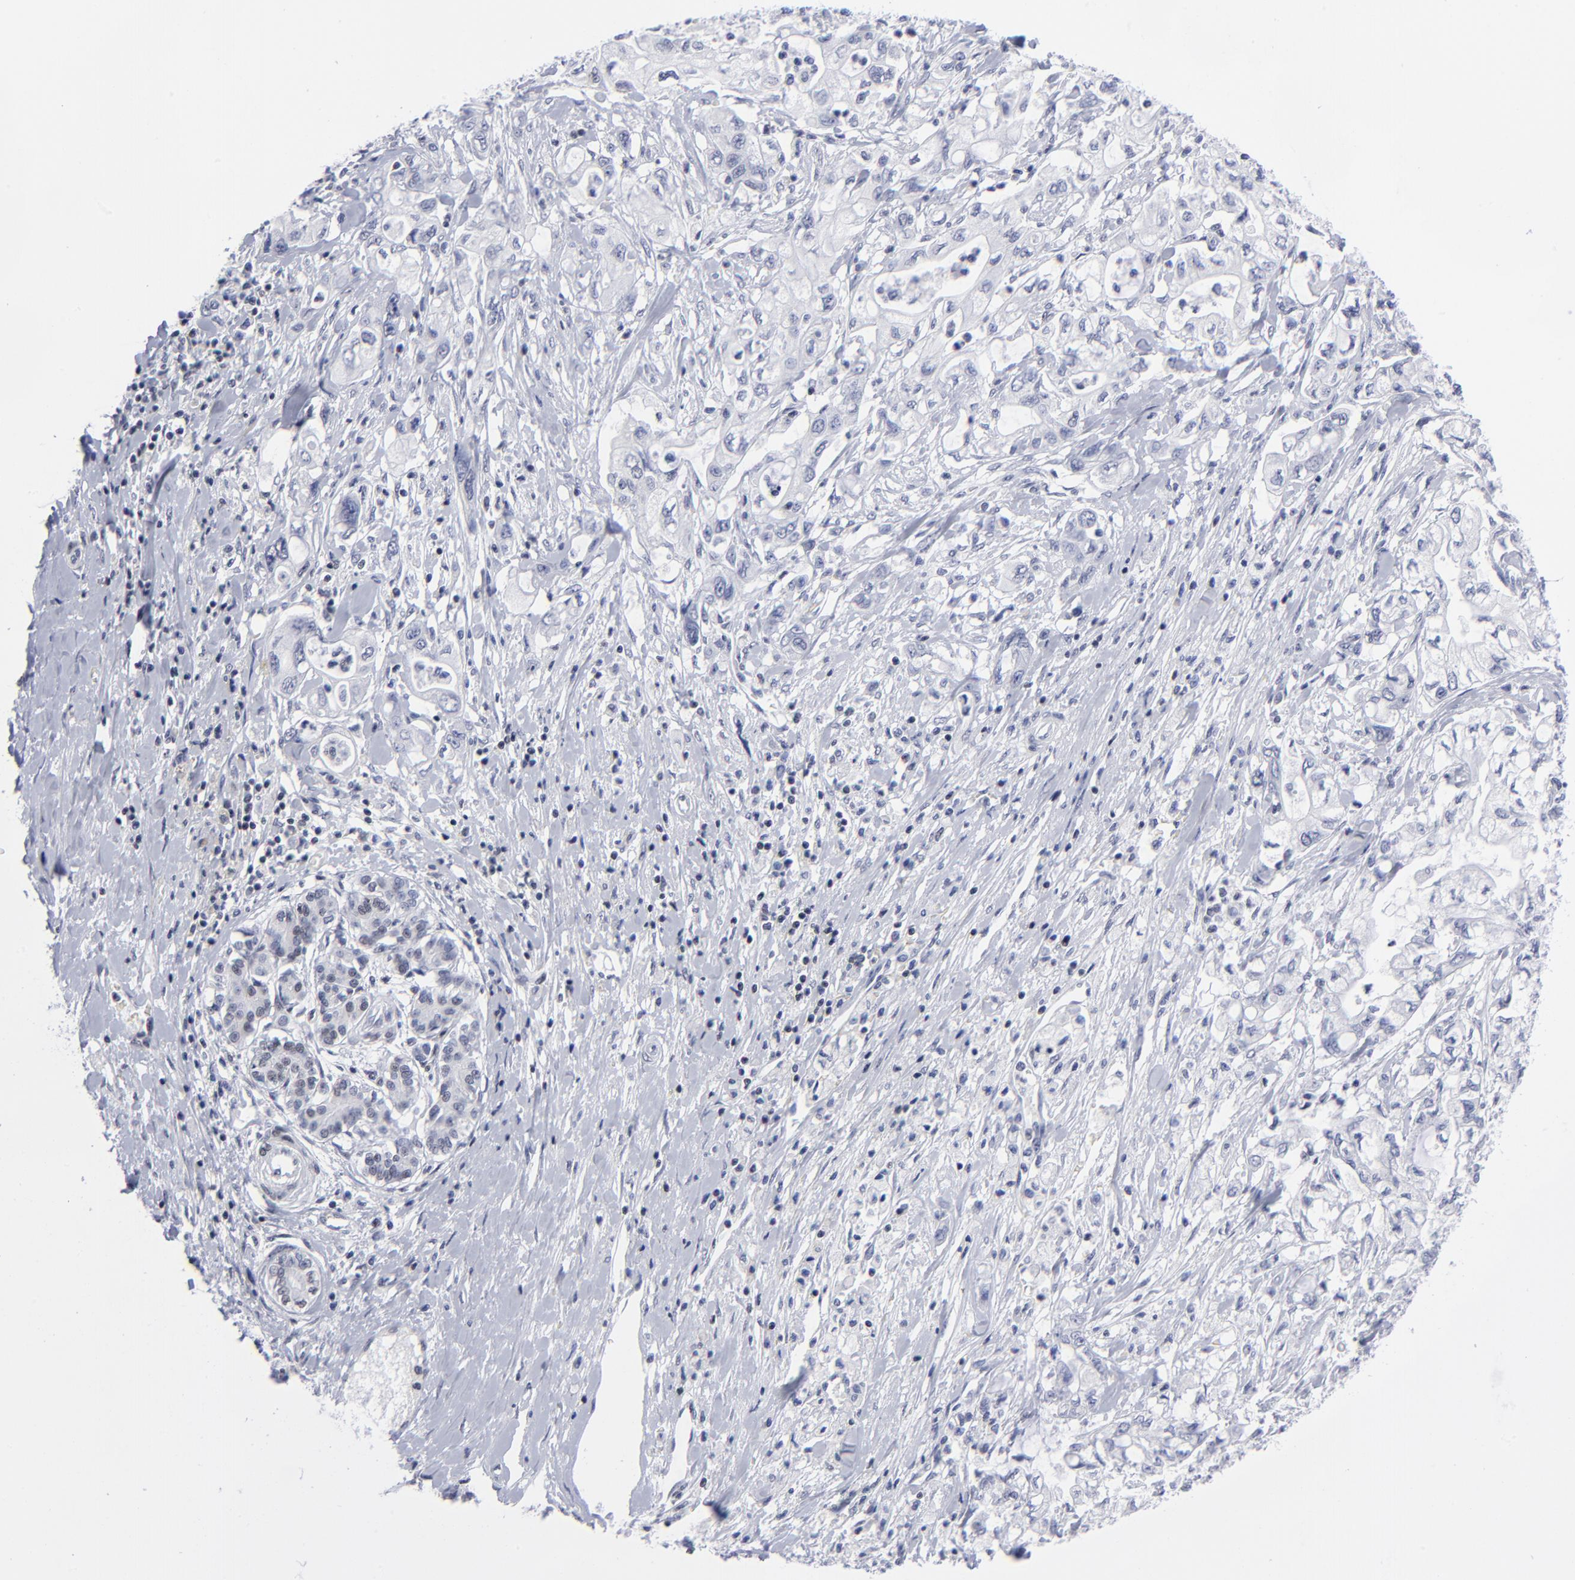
{"staining": {"intensity": "negative", "quantity": "none", "location": "none"}, "tissue": "pancreatic cancer", "cell_type": "Tumor cells", "image_type": "cancer", "snomed": [{"axis": "morphology", "description": "Adenocarcinoma, NOS"}, {"axis": "topography", "description": "Pancreas"}], "caption": "Immunohistochemistry of human pancreatic adenocarcinoma reveals no staining in tumor cells.", "gene": "SP2", "patient": {"sex": "male", "age": 79}}